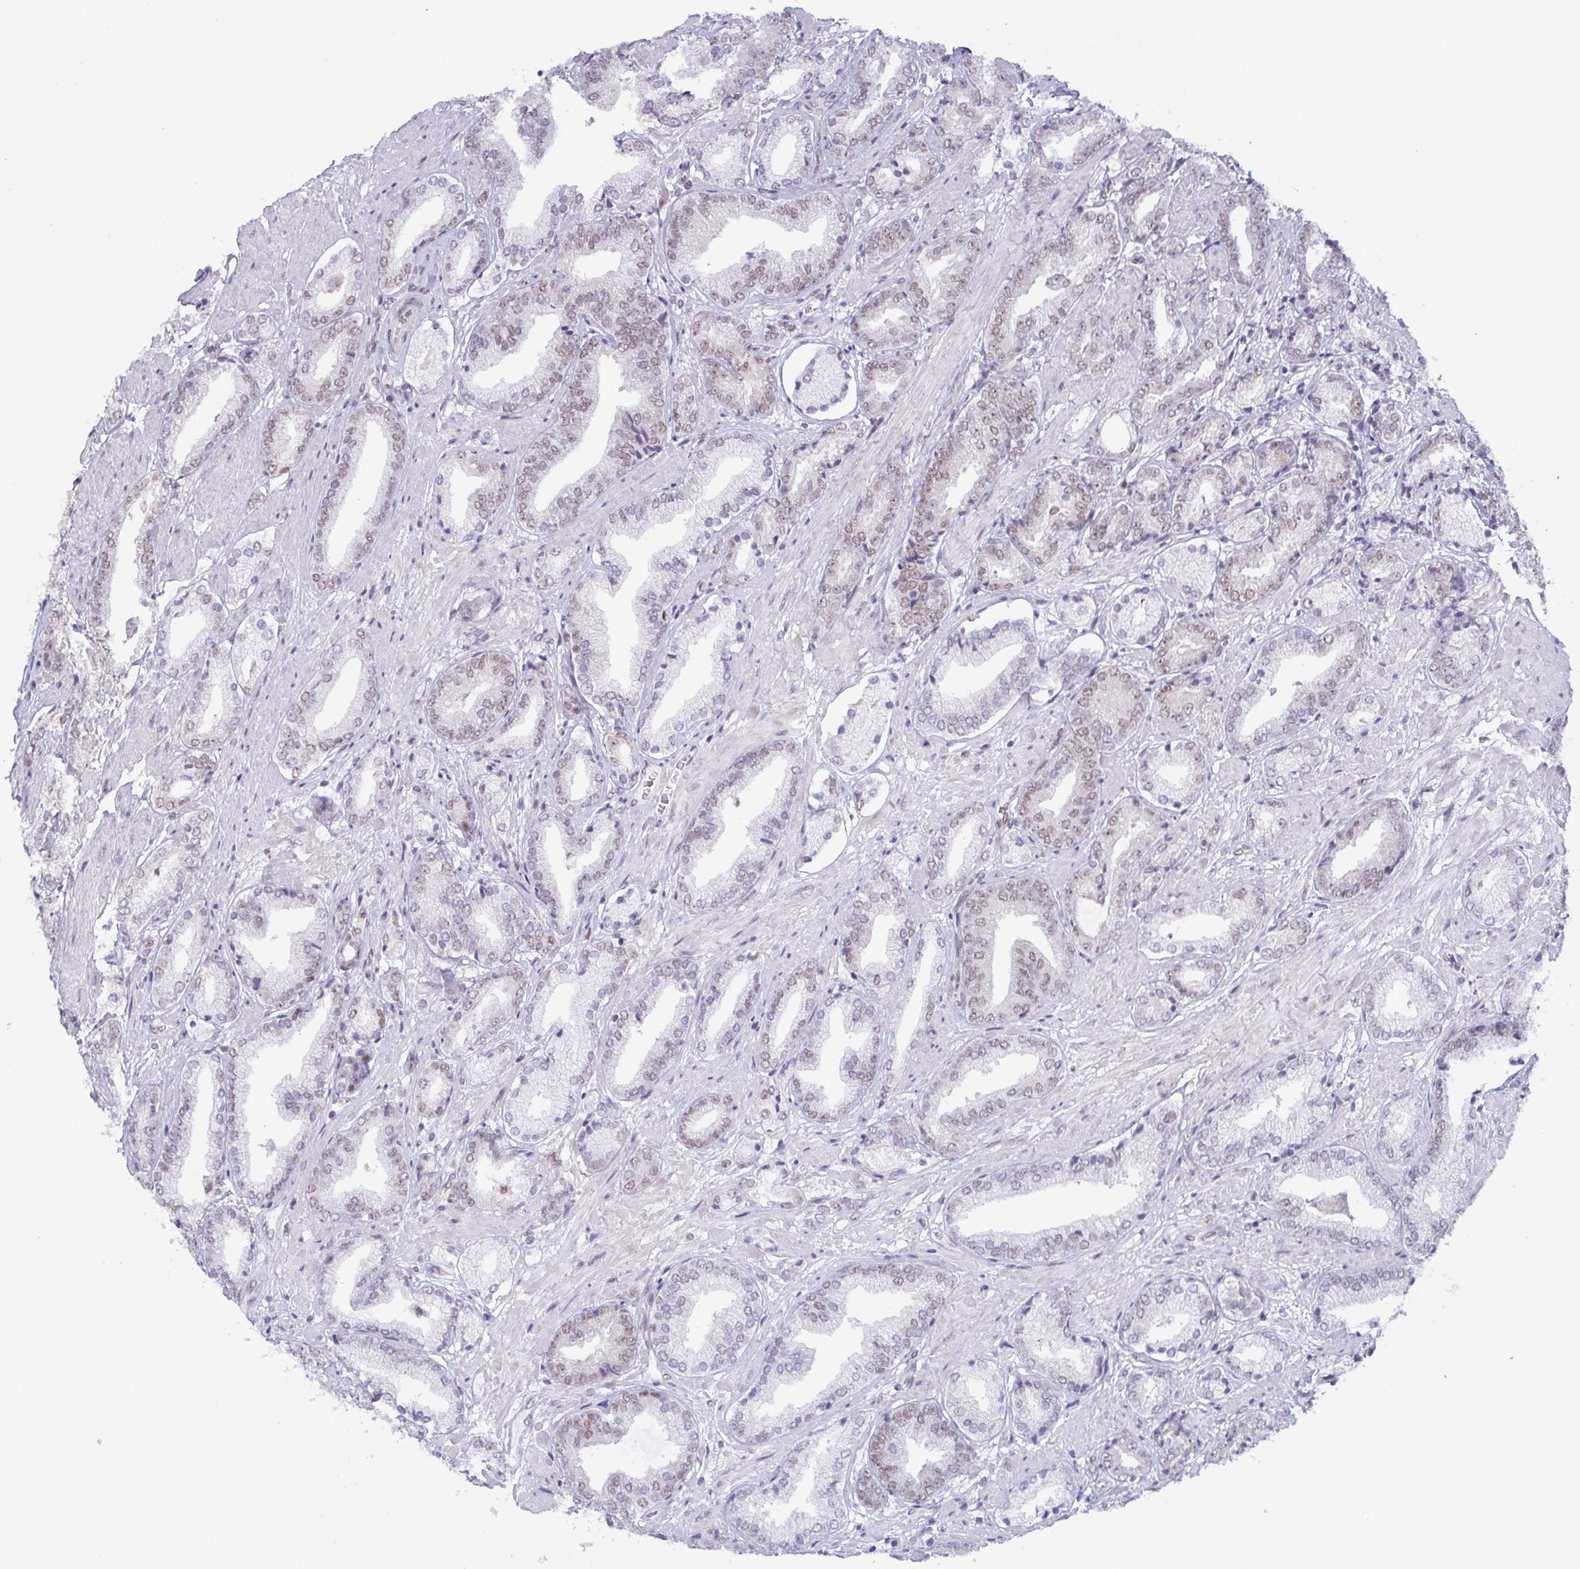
{"staining": {"intensity": "moderate", "quantity": "<25%", "location": "nuclear"}, "tissue": "prostate cancer", "cell_type": "Tumor cells", "image_type": "cancer", "snomed": [{"axis": "morphology", "description": "Adenocarcinoma, High grade"}, {"axis": "topography", "description": "Prostate"}], "caption": "Immunohistochemical staining of prostate cancer exhibits moderate nuclear protein positivity in about <25% of tumor cells.", "gene": "RBM7", "patient": {"sex": "male", "age": 56}}